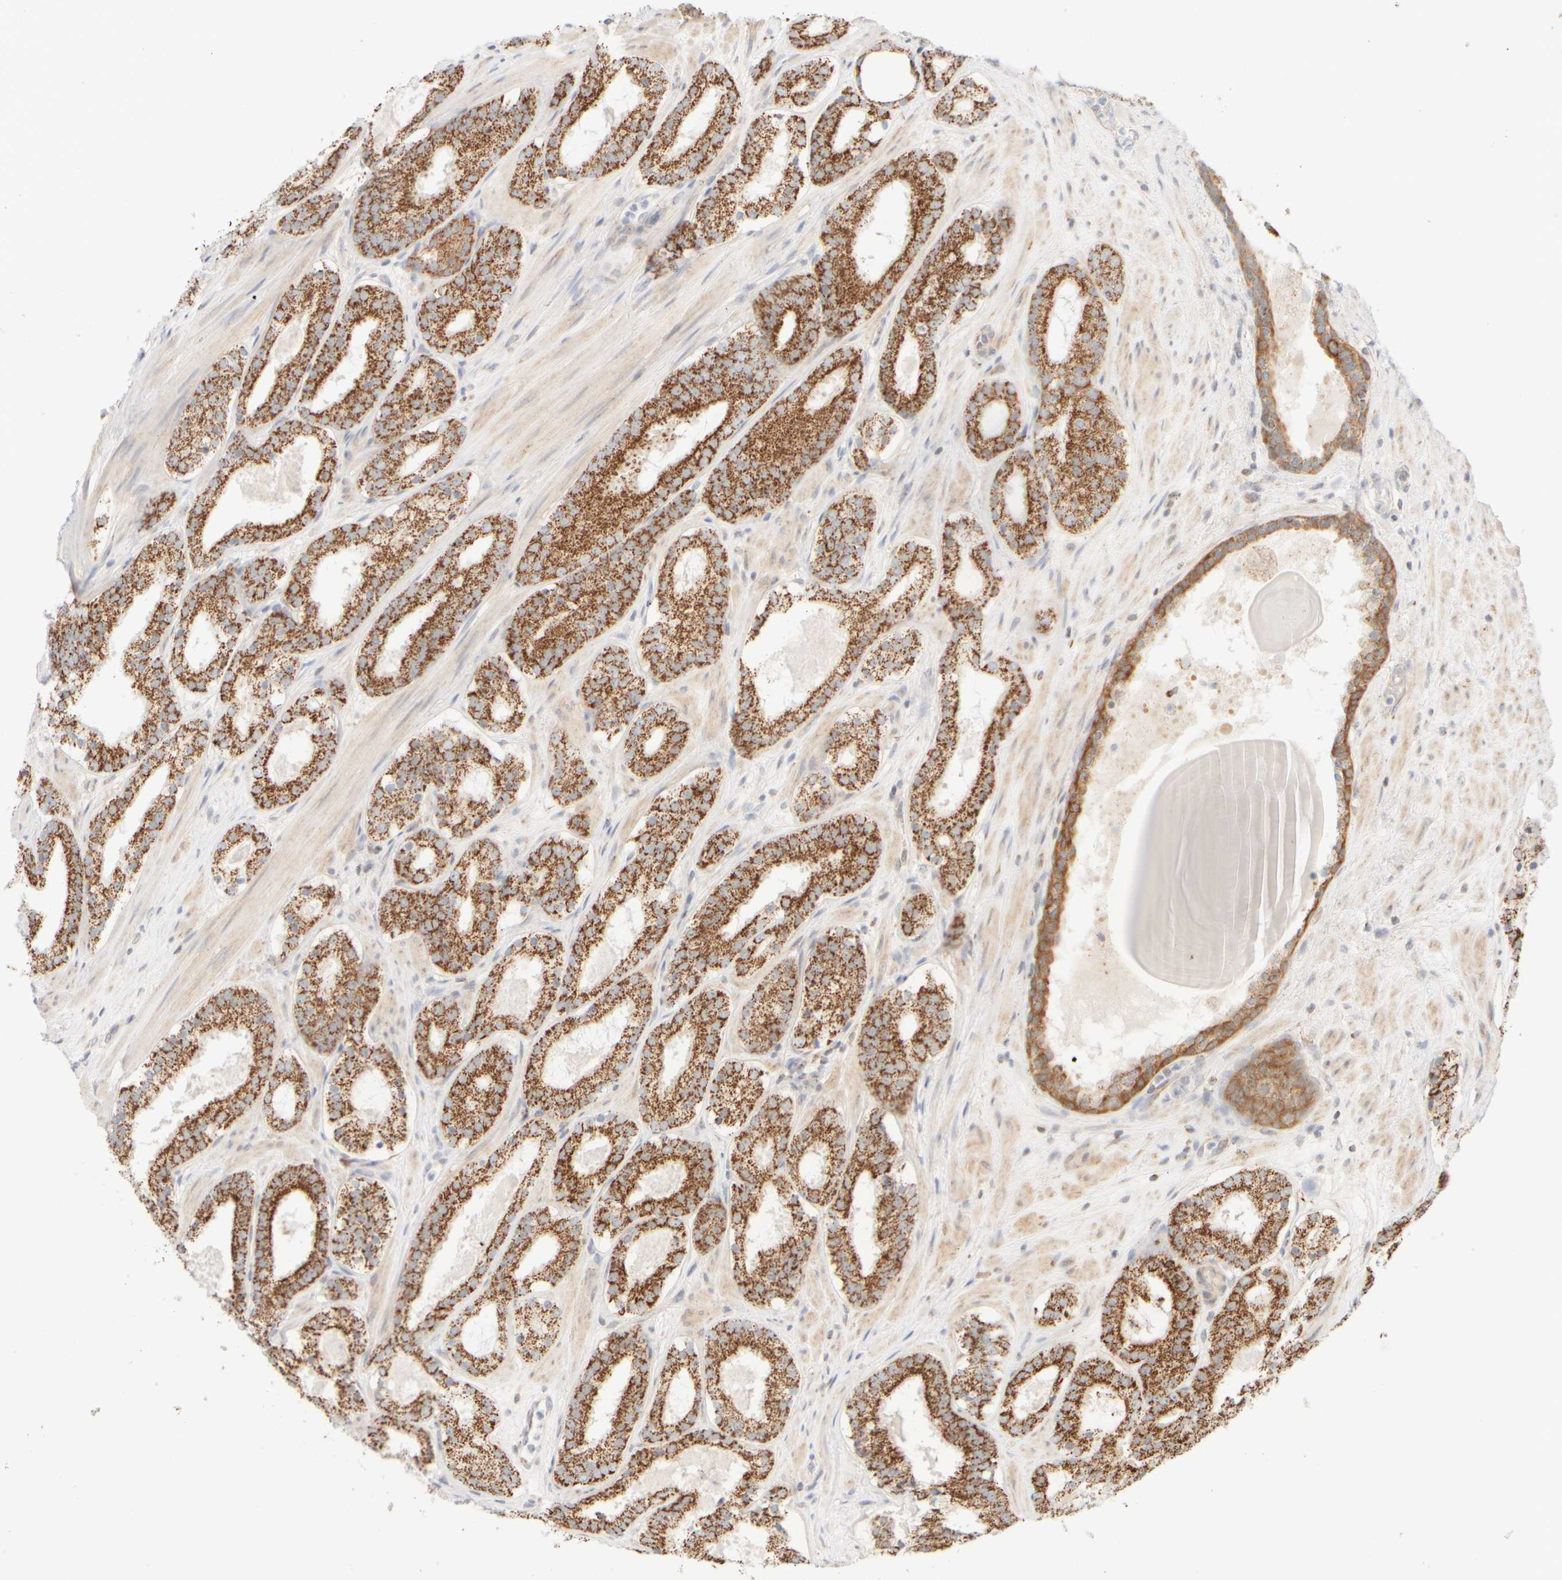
{"staining": {"intensity": "moderate", "quantity": ">75%", "location": "cytoplasmic/membranous"}, "tissue": "prostate cancer", "cell_type": "Tumor cells", "image_type": "cancer", "snomed": [{"axis": "morphology", "description": "Adenocarcinoma, Low grade"}, {"axis": "topography", "description": "Prostate"}], "caption": "A high-resolution histopathology image shows IHC staining of prostate cancer (adenocarcinoma (low-grade)), which displays moderate cytoplasmic/membranous expression in approximately >75% of tumor cells.", "gene": "PPM1K", "patient": {"sex": "male", "age": 69}}